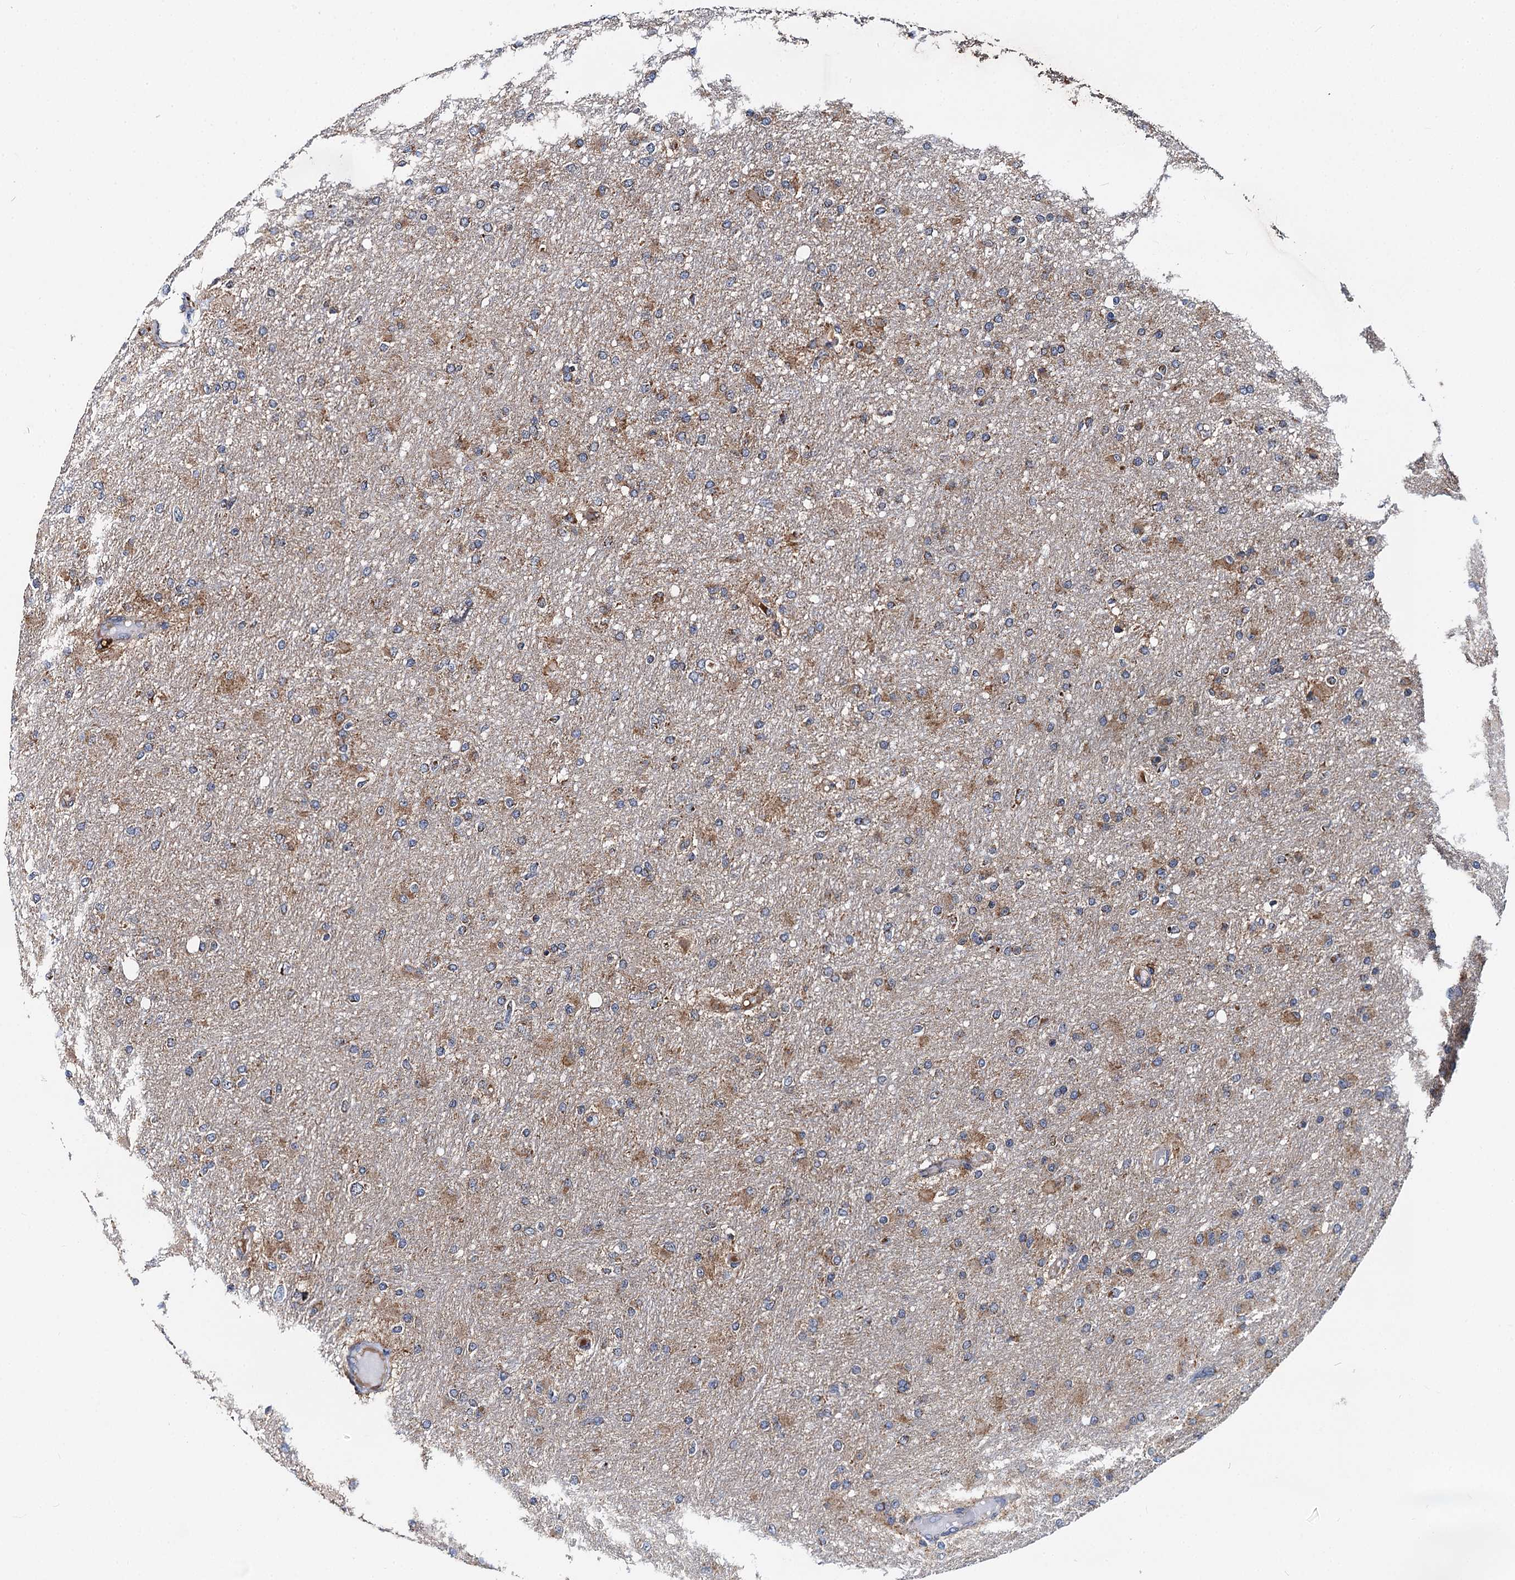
{"staining": {"intensity": "moderate", "quantity": ">75%", "location": "cytoplasmic/membranous"}, "tissue": "glioma", "cell_type": "Tumor cells", "image_type": "cancer", "snomed": [{"axis": "morphology", "description": "Glioma, malignant, High grade"}, {"axis": "topography", "description": "Cerebral cortex"}], "caption": "The histopathology image shows staining of malignant glioma (high-grade), revealing moderate cytoplasmic/membranous protein positivity (brown color) within tumor cells.", "gene": "SPRYD3", "patient": {"sex": "female", "age": 36}}